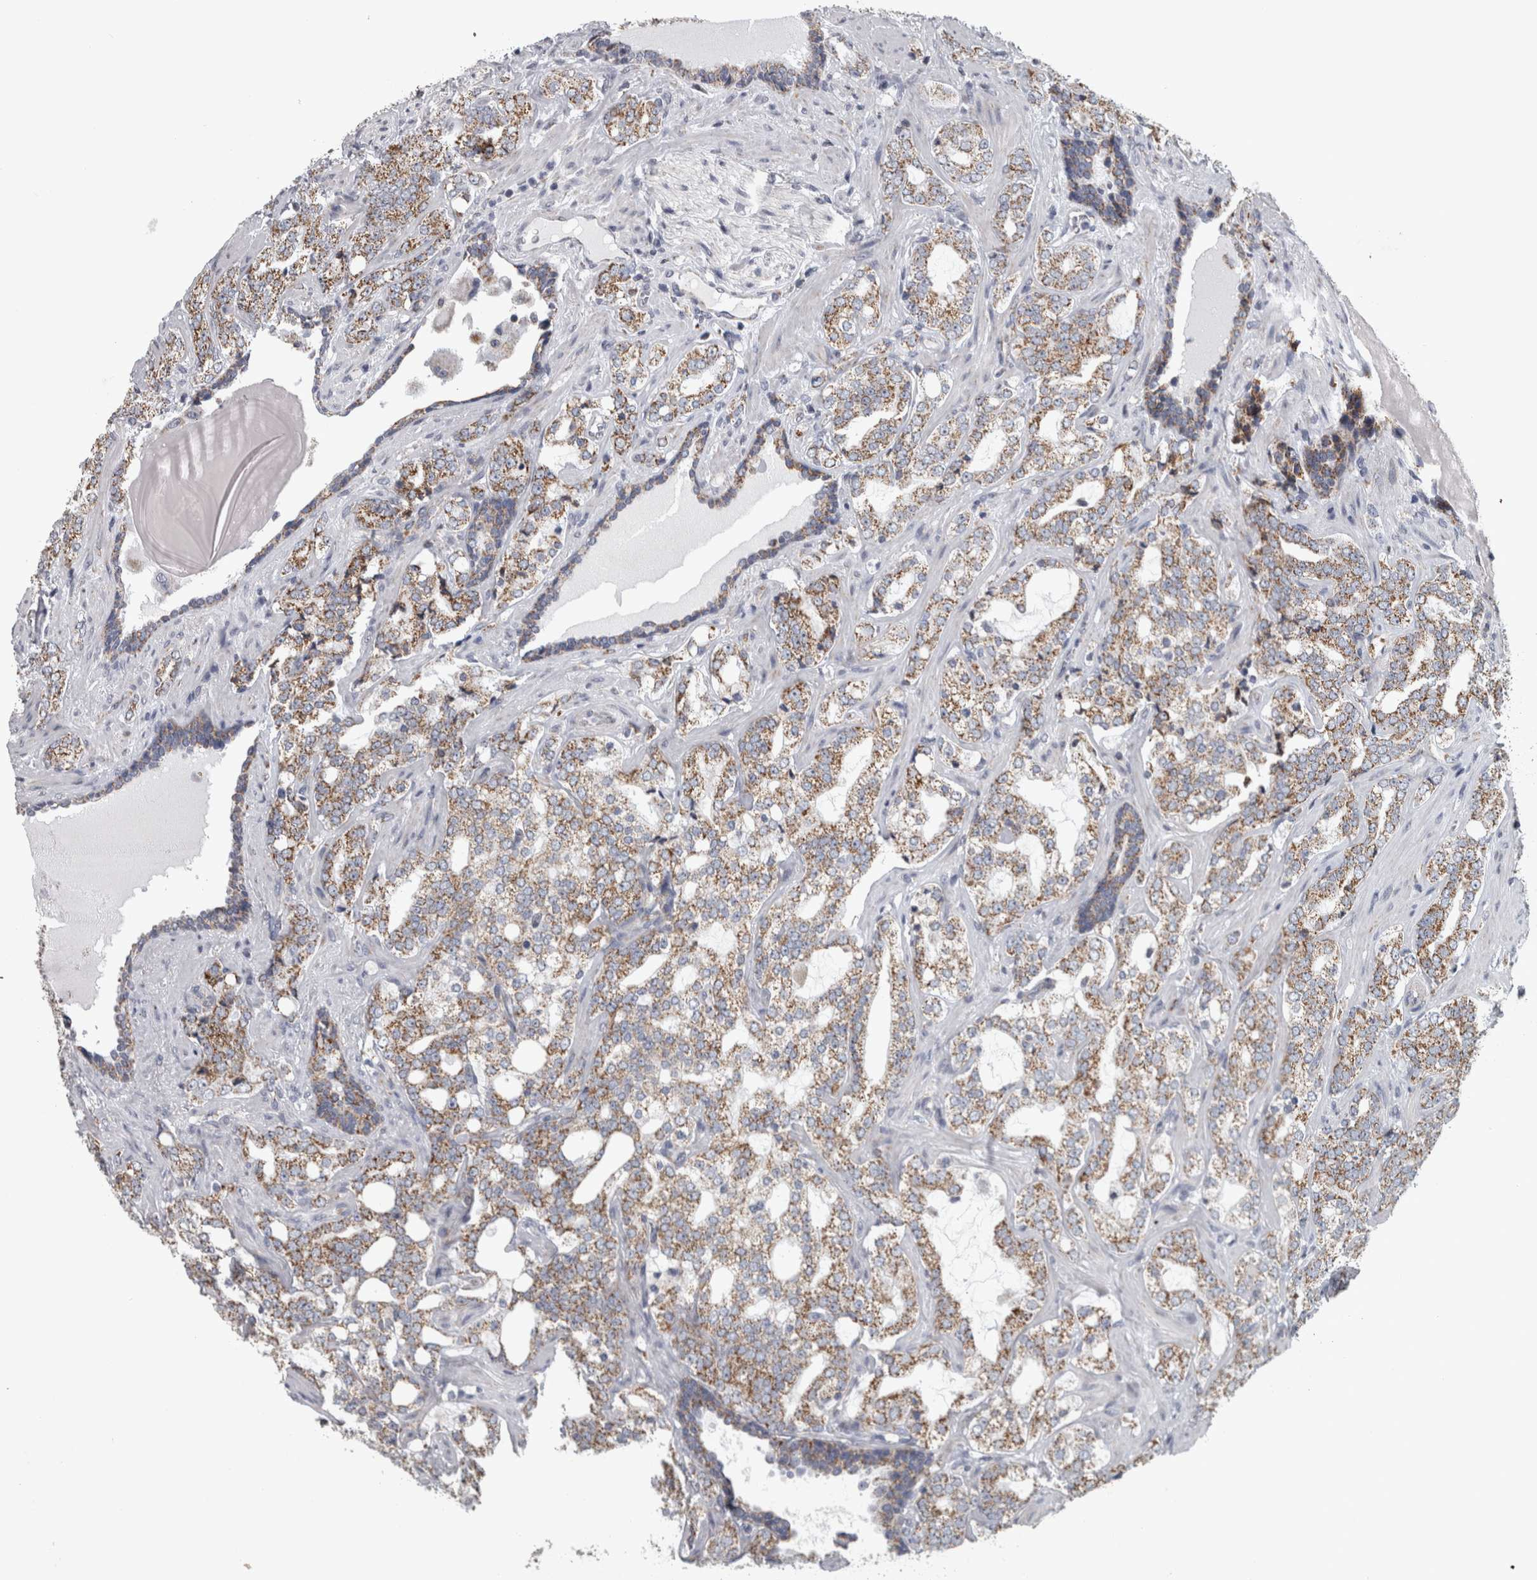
{"staining": {"intensity": "moderate", "quantity": "25%-75%", "location": "cytoplasmic/membranous"}, "tissue": "prostate cancer", "cell_type": "Tumor cells", "image_type": "cancer", "snomed": [{"axis": "morphology", "description": "Adenocarcinoma, High grade"}, {"axis": "topography", "description": "Prostate"}], "caption": "A medium amount of moderate cytoplasmic/membranous staining is seen in about 25%-75% of tumor cells in adenocarcinoma (high-grade) (prostate) tissue. (Stains: DAB (3,3'-diaminobenzidine) in brown, nuclei in blue, Microscopy: brightfield microscopy at high magnification).", "gene": "DBT", "patient": {"sex": "male", "age": 64}}